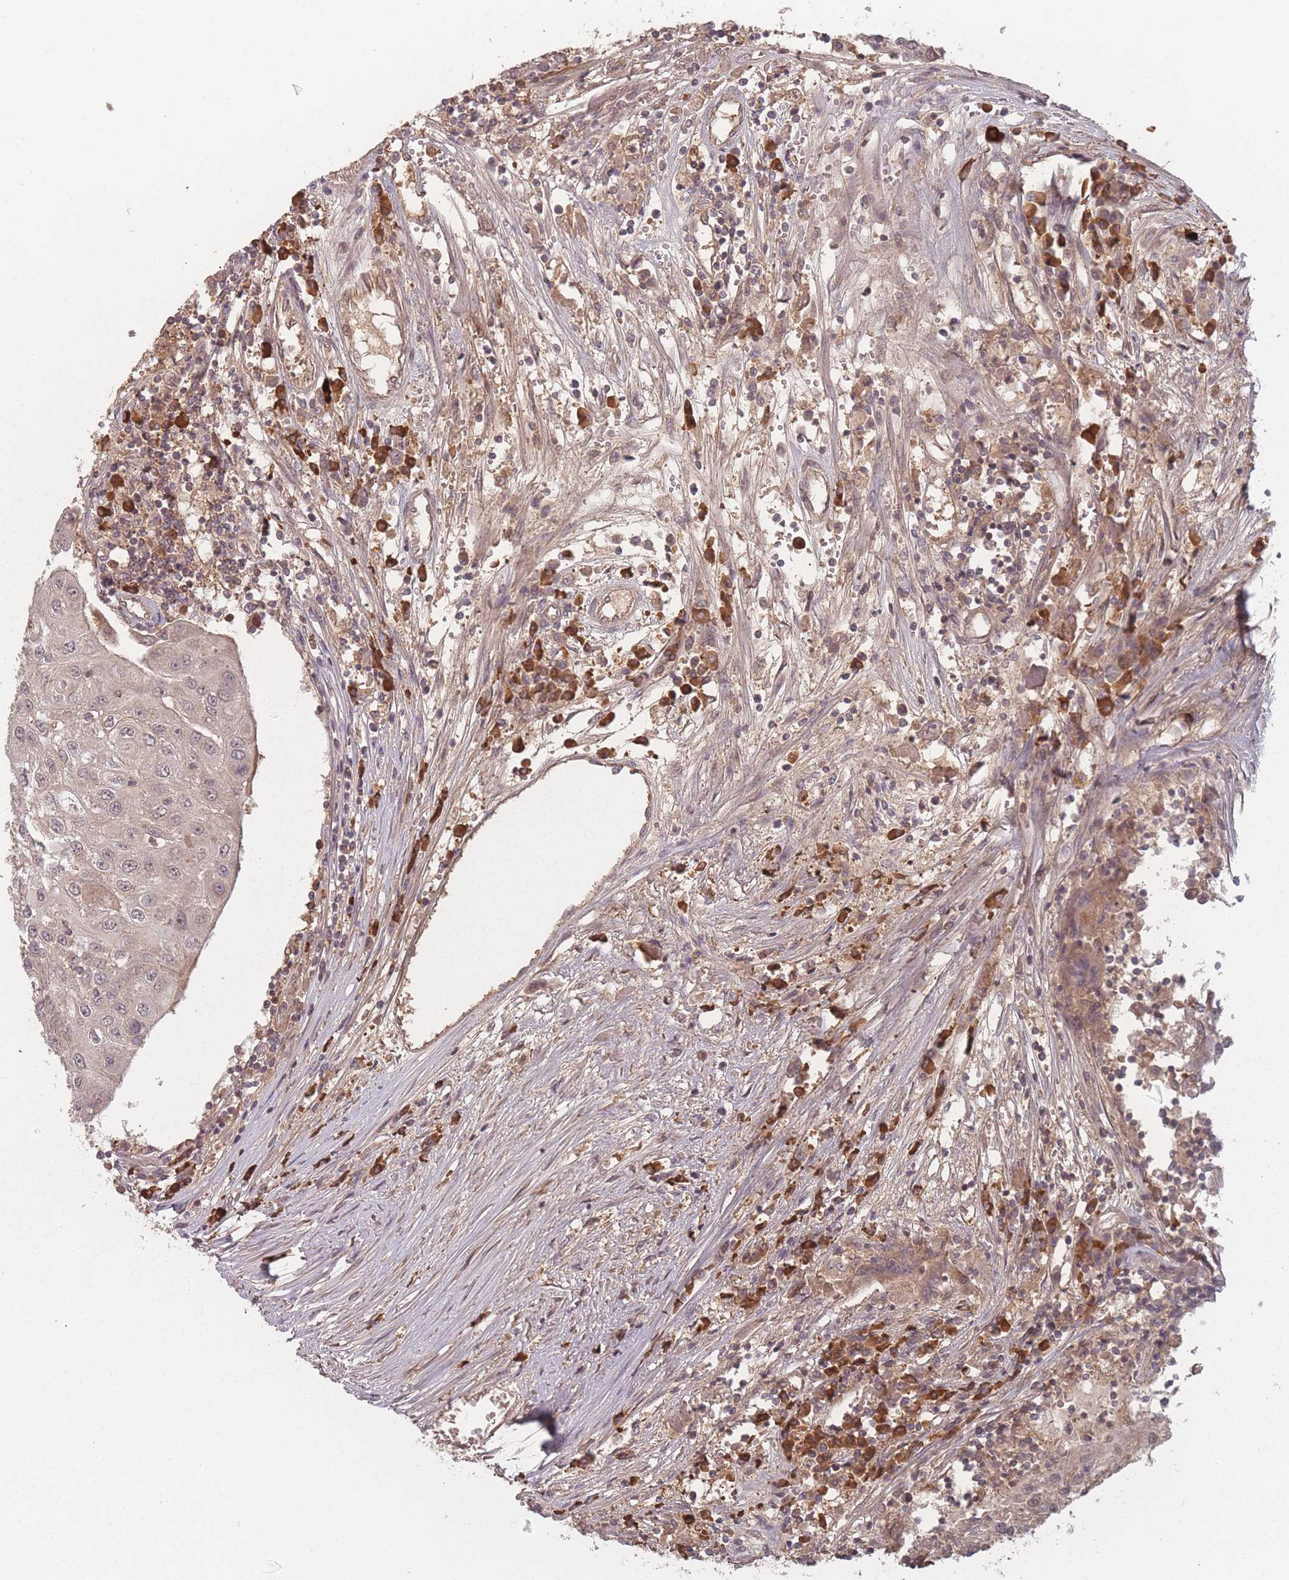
{"staining": {"intensity": "weak", "quantity": "25%-75%", "location": "cytoplasmic/membranous,nuclear"}, "tissue": "urothelial cancer", "cell_type": "Tumor cells", "image_type": "cancer", "snomed": [{"axis": "morphology", "description": "Urothelial carcinoma, High grade"}, {"axis": "topography", "description": "Urinary bladder"}], "caption": "High-magnification brightfield microscopy of urothelial cancer stained with DAB (brown) and counterstained with hematoxylin (blue). tumor cells exhibit weak cytoplasmic/membranous and nuclear positivity is appreciated in approximately25%-75% of cells. (Stains: DAB (3,3'-diaminobenzidine) in brown, nuclei in blue, Microscopy: brightfield microscopy at high magnification).", "gene": "HAGH", "patient": {"sex": "female", "age": 85}}